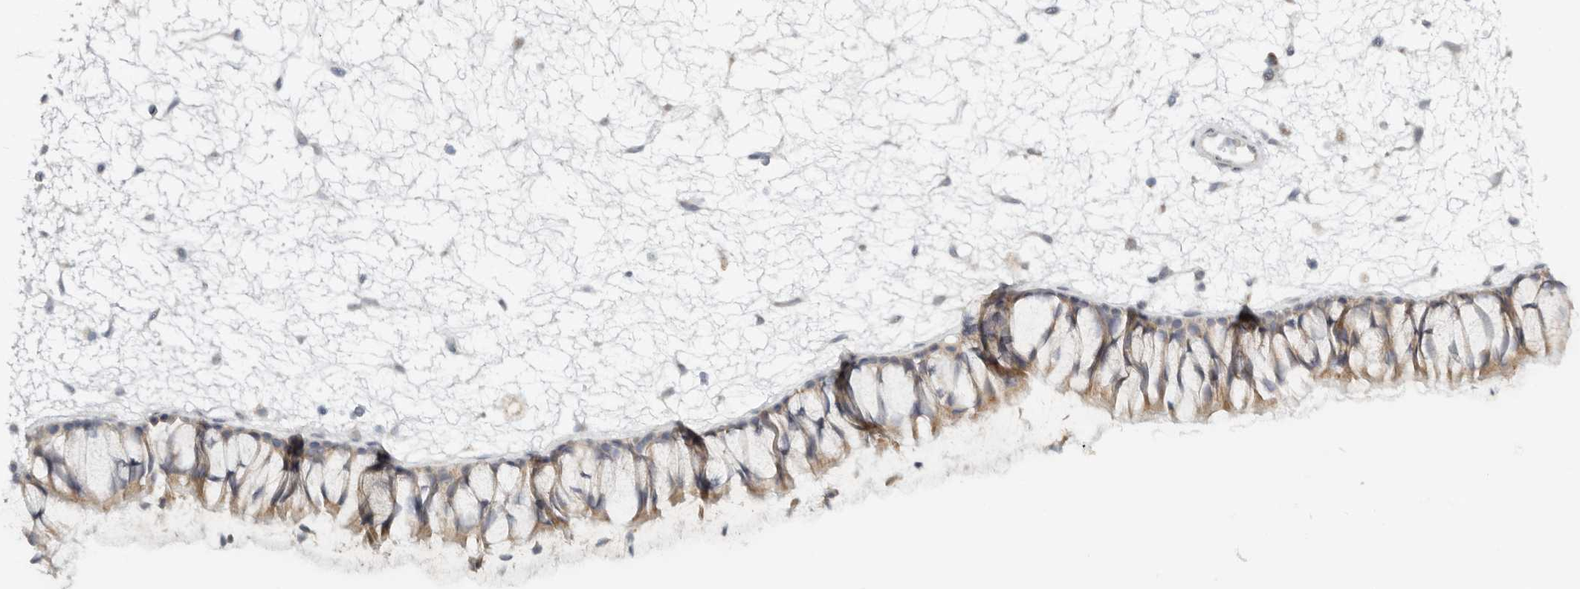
{"staining": {"intensity": "moderate", "quantity": "25%-75%", "location": "cytoplasmic/membranous"}, "tissue": "nasopharynx", "cell_type": "Respiratory epithelial cells", "image_type": "normal", "snomed": [{"axis": "morphology", "description": "Normal tissue, NOS"}, {"axis": "topography", "description": "Nasopharynx"}], "caption": "IHC of benign human nasopharynx shows medium levels of moderate cytoplasmic/membranous positivity in approximately 25%-75% of respiratory epithelial cells. The staining was performed using DAB, with brown indicating positive protein expression. Nuclei are stained blue with hematoxylin.", "gene": "KDF1", "patient": {"sex": "male", "age": 64}}